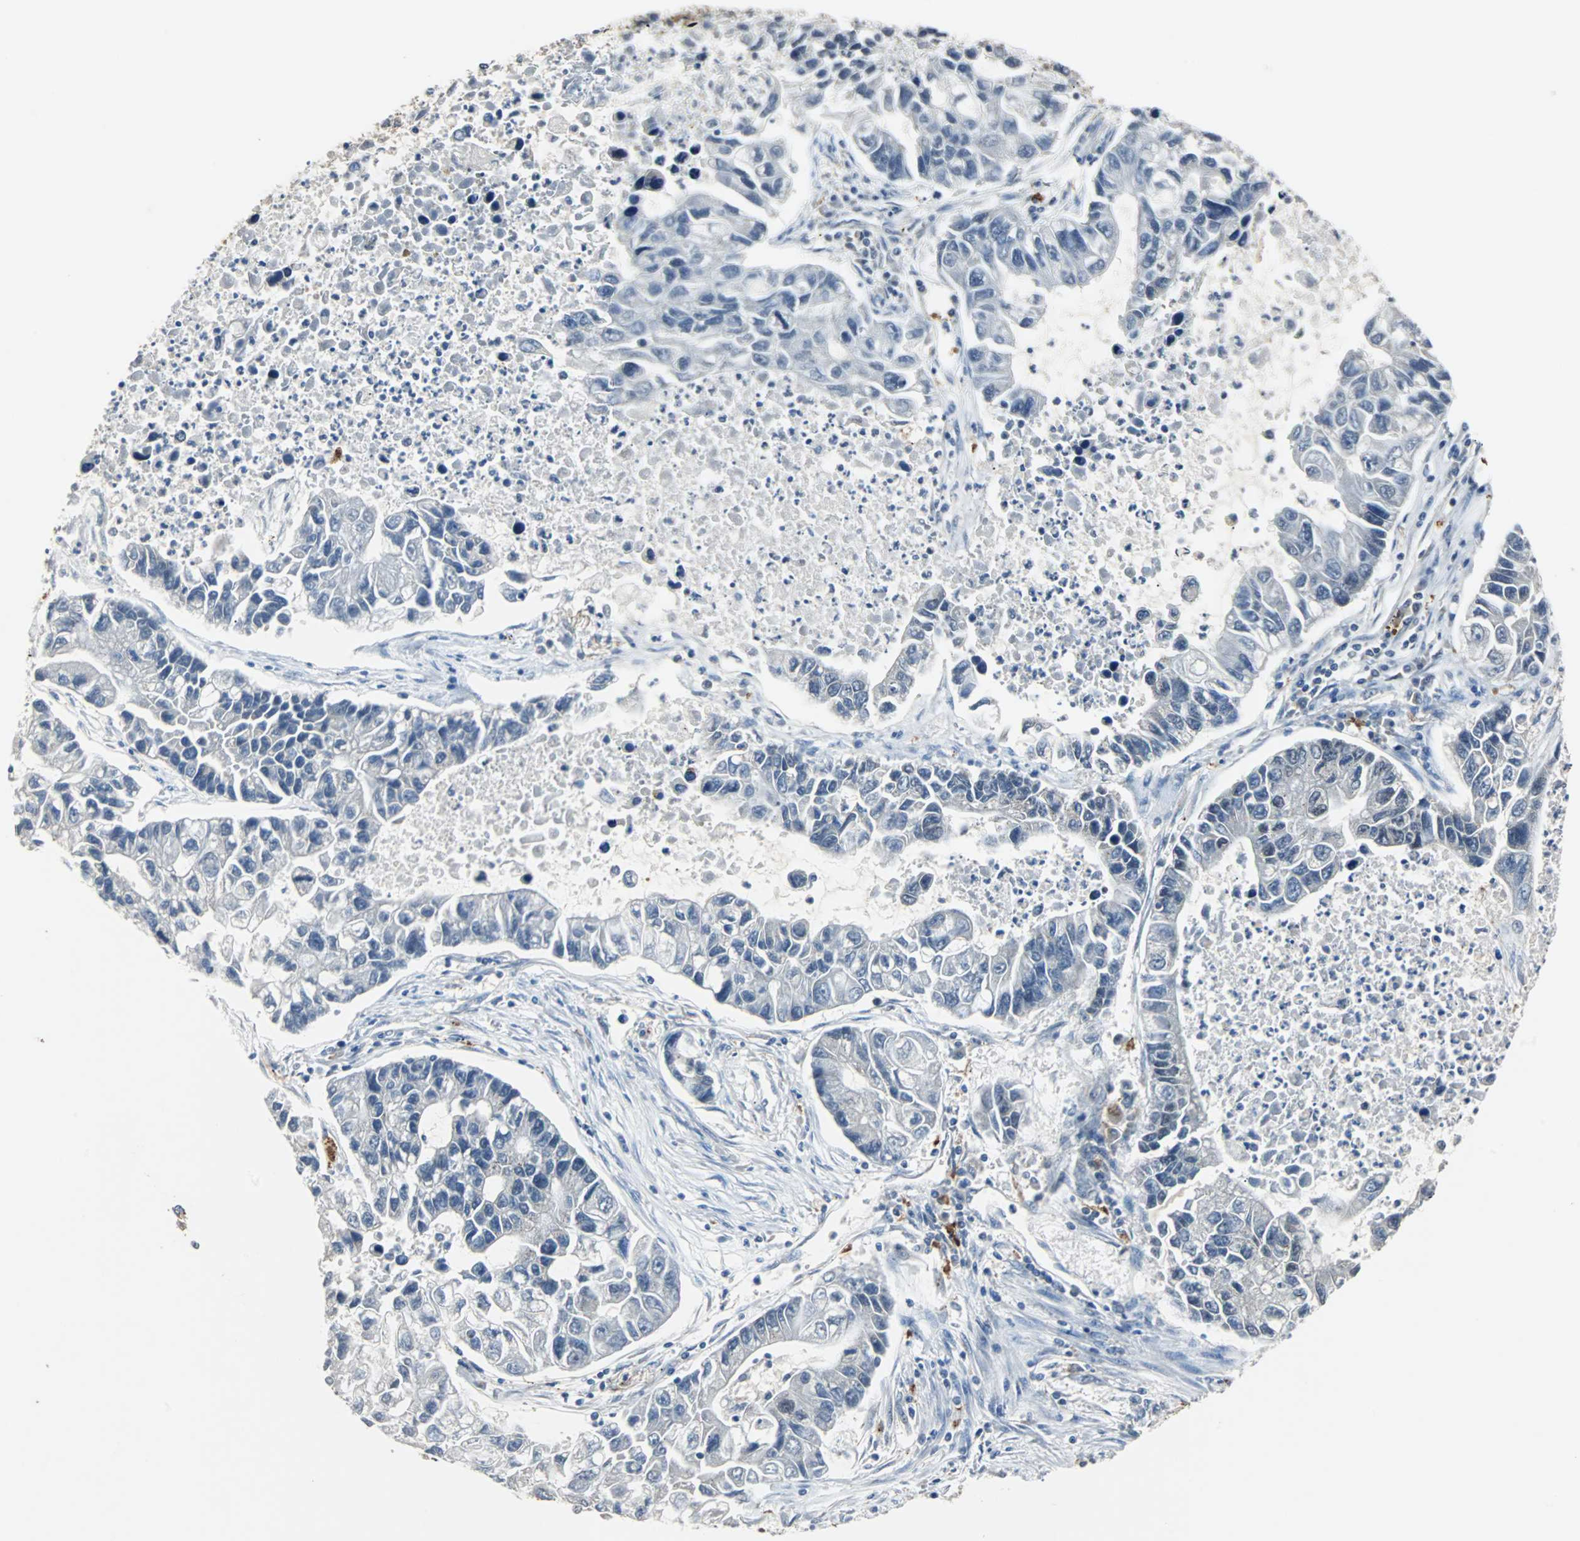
{"staining": {"intensity": "negative", "quantity": "none", "location": "none"}, "tissue": "lung cancer", "cell_type": "Tumor cells", "image_type": "cancer", "snomed": [{"axis": "morphology", "description": "Adenocarcinoma, NOS"}, {"axis": "topography", "description": "Lung"}], "caption": "An immunohistochemistry (IHC) histopathology image of lung cancer is shown. There is no staining in tumor cells of lung cancer.", "gene": "HLX", "patient": {"sex": "female", "age": 51}}